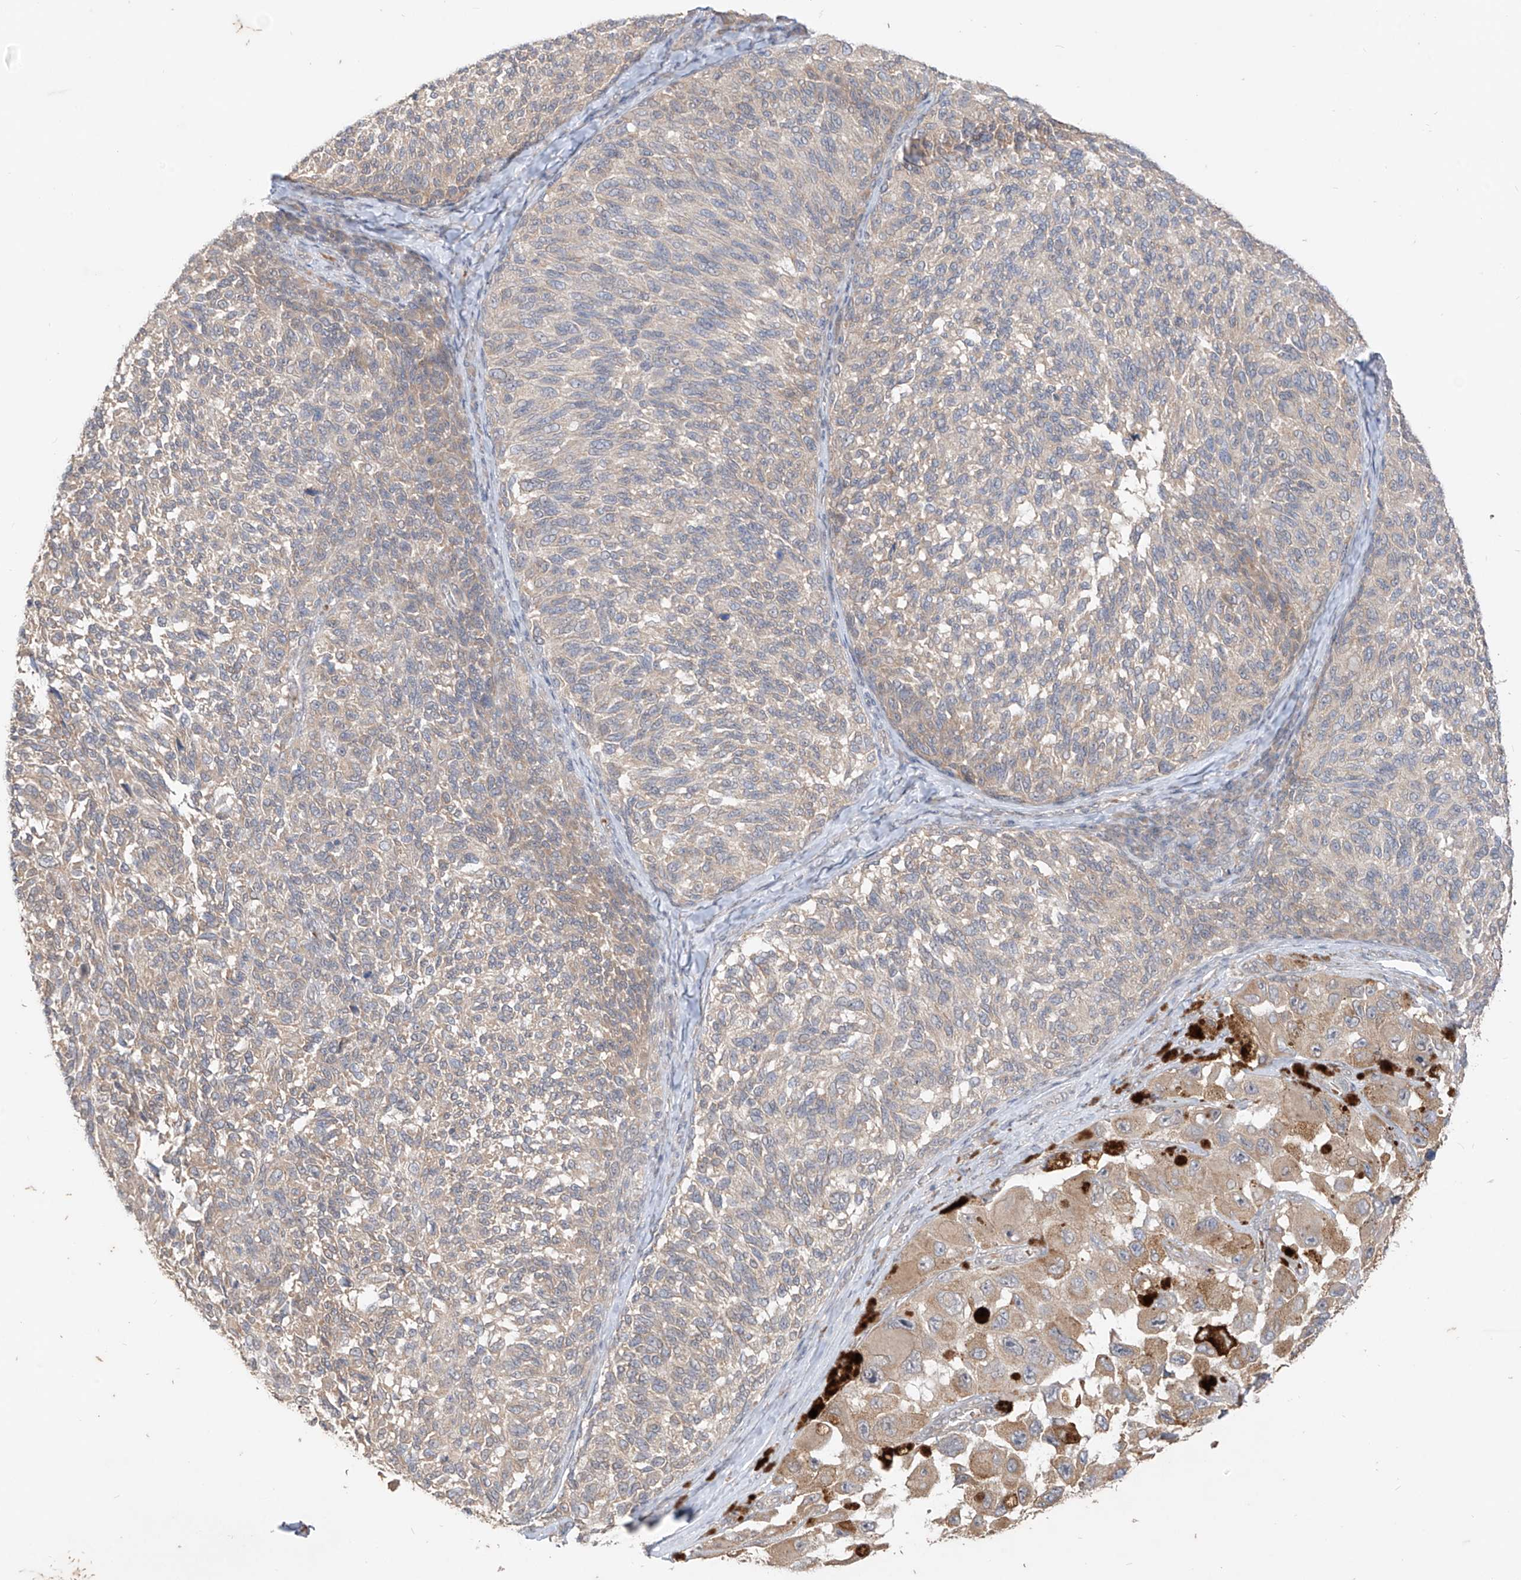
{"staining": {"intensity": "weak", "quantity": "<25%", "location": "cytoplasmic/membranous"}, "tissue": "melanoma", "cell_type": "Tumor cells", "image_type": "cancer", "snomed": [{"axis": "morphology", "description": "Malignant melanoma, NOS"}, {"axis": "topography", "description": "Skin"}], "caption": "High power microscopy micrograph of an immunohistochemistry (IHC) micrograph of malignant melanoma, revealing no significant positivity in tumor cells. (Stains: DAB (3,3'-diaminobenzidine) immunohistochemistry (IHC) with hematoxylin counter stain, Microscopy: brightfield microscopy at high magnification).", "gene": "MTUS2", "patient": {"sex": "female", "age": 73}}